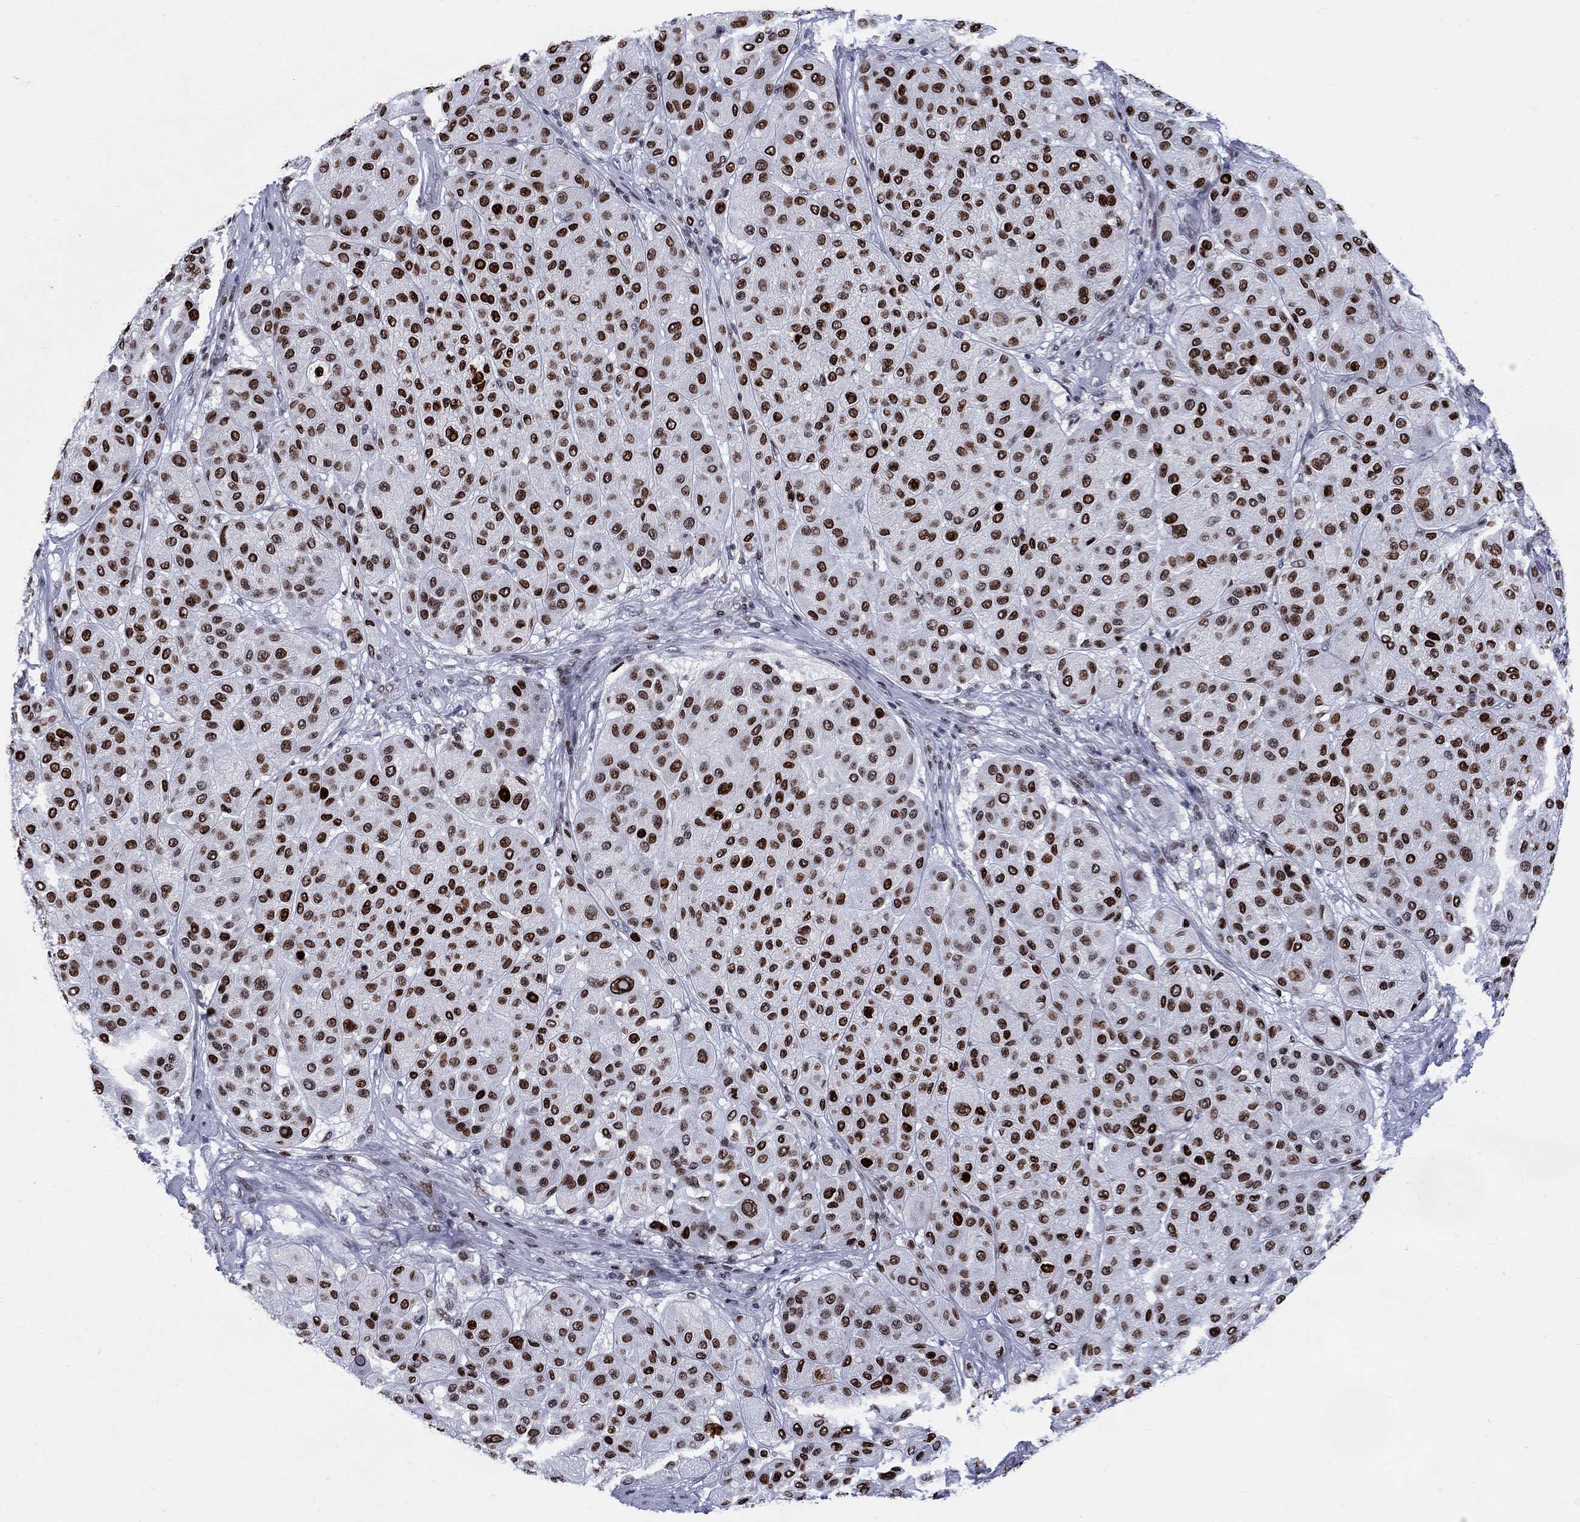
{"staining": {"intensity": "strong", "quantity": "25%-75%", "location": "nuclear"}, "tissue": "melanoma", "cell_type": "Tumor cells", "image_type": "cancer", "snomed": [{"axis": "morphology", "description": "Malignant melanoma, Metastatic site"}, {"axis": "topography", "description": "Smooth muscle"}], "caption": "Protein analysis of malignant melanoma (metastatic site) tissue demonstrates strong nuclear staining in approximately 25%-75% of tumor cells.", "gene": "HMGA1", "patient": {"sex": "male", "age": 41}}